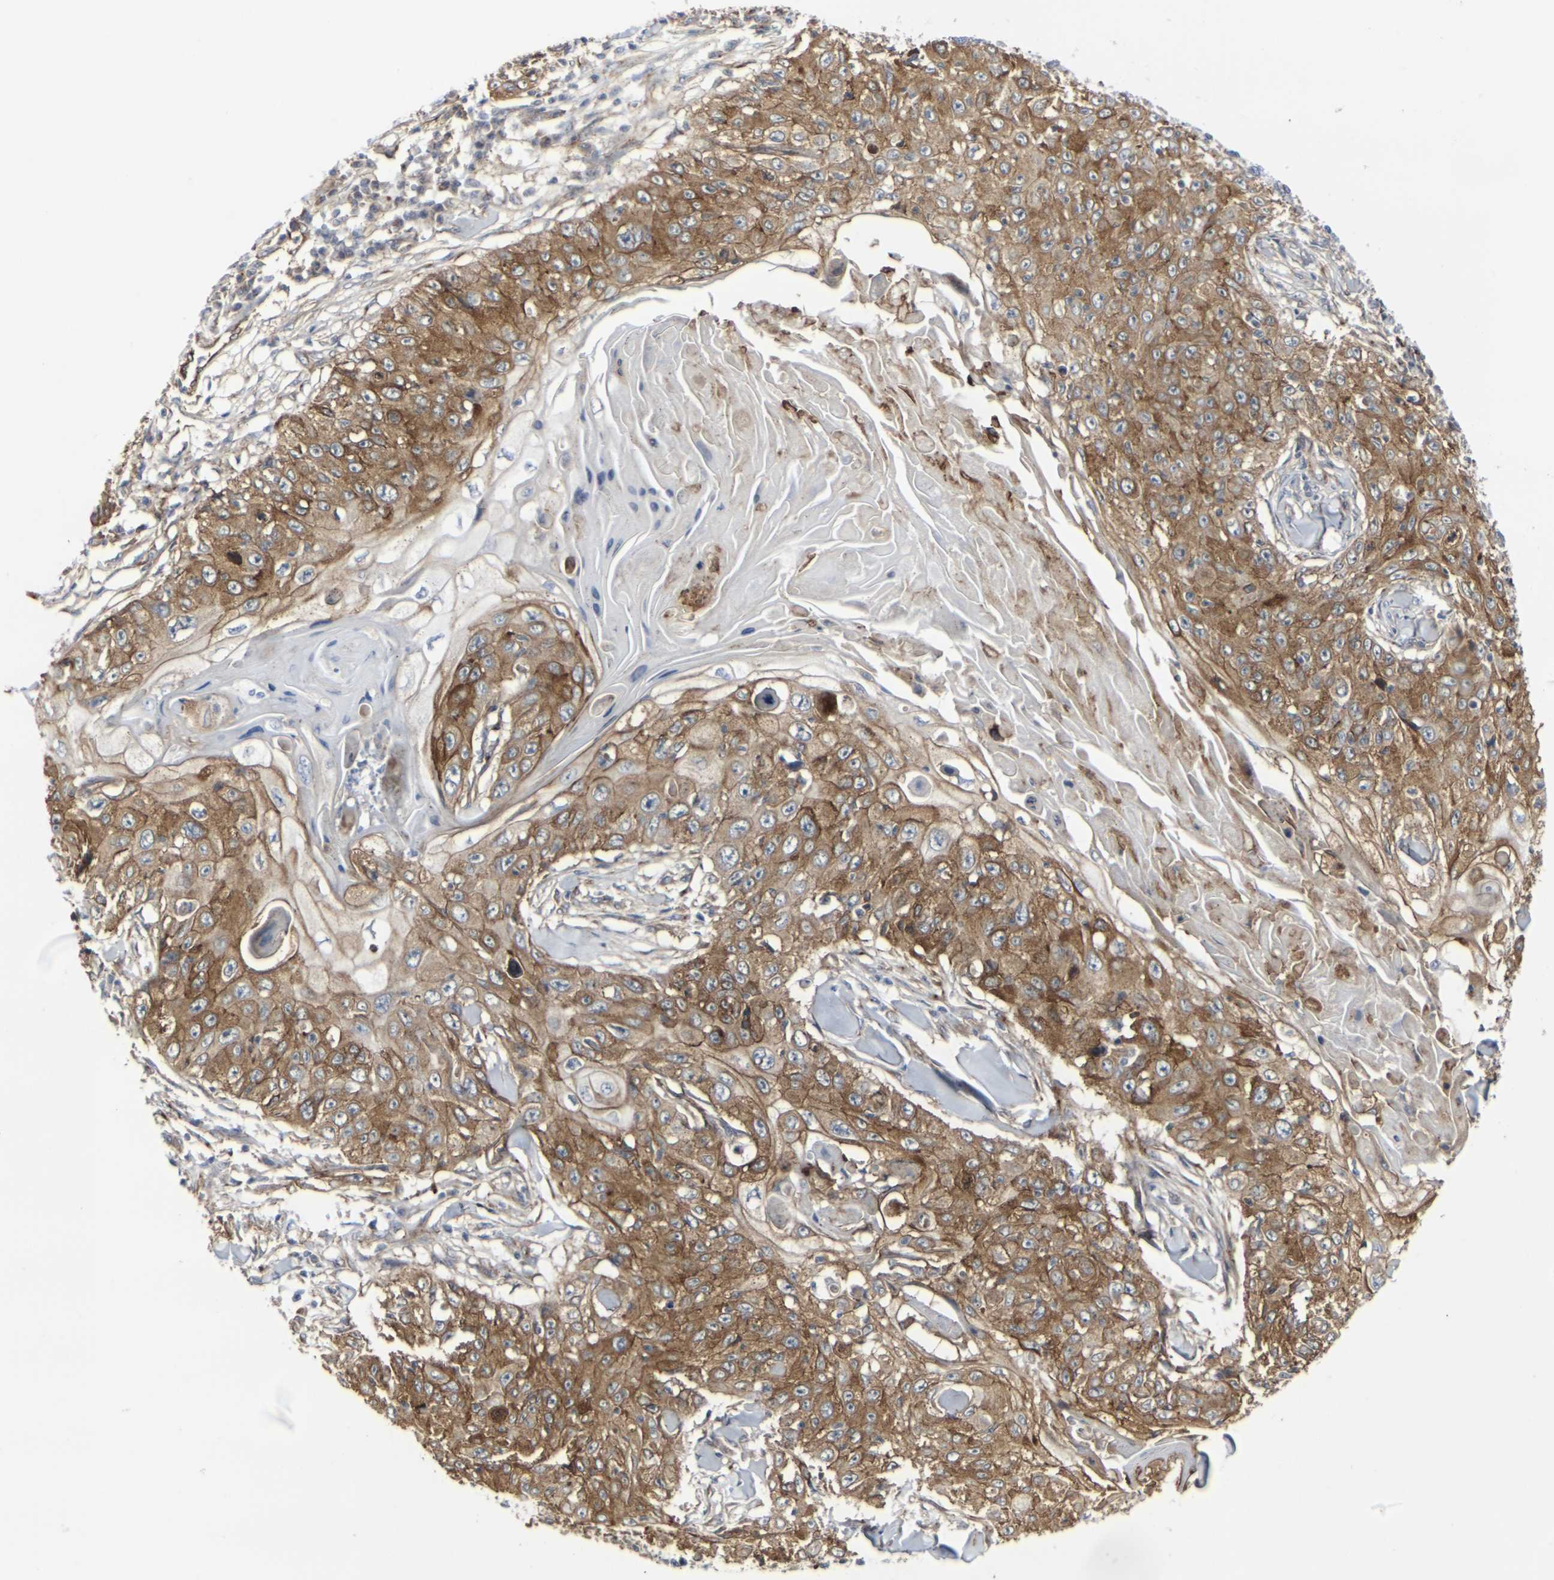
{"staining": {"intensity": "moderate", "quantity": ">75%", "location": "cytoplasmic/membranous"}, "tissue": "skin cancer", "cell_type": "Tumor cells", "image_type": "cancer", "snomed": [{"axis": "morphology", "description": "Squamous cell carcinoma, NOS"}, {"axis": "topography", "description": "Skin"}], "caption": "Protein expression analysis of human skin cancer (squamous cell carcinoma) reveals moderate cytoplasmic/membranous expression in about >75% of tumor cells. The staining is performed using DAB brown chromogen to label protein expression. The nuclei are counter-stained blue using hematoxylin.", "gene": "MYOF", "patient": {"sex": "male", "age": 86}}